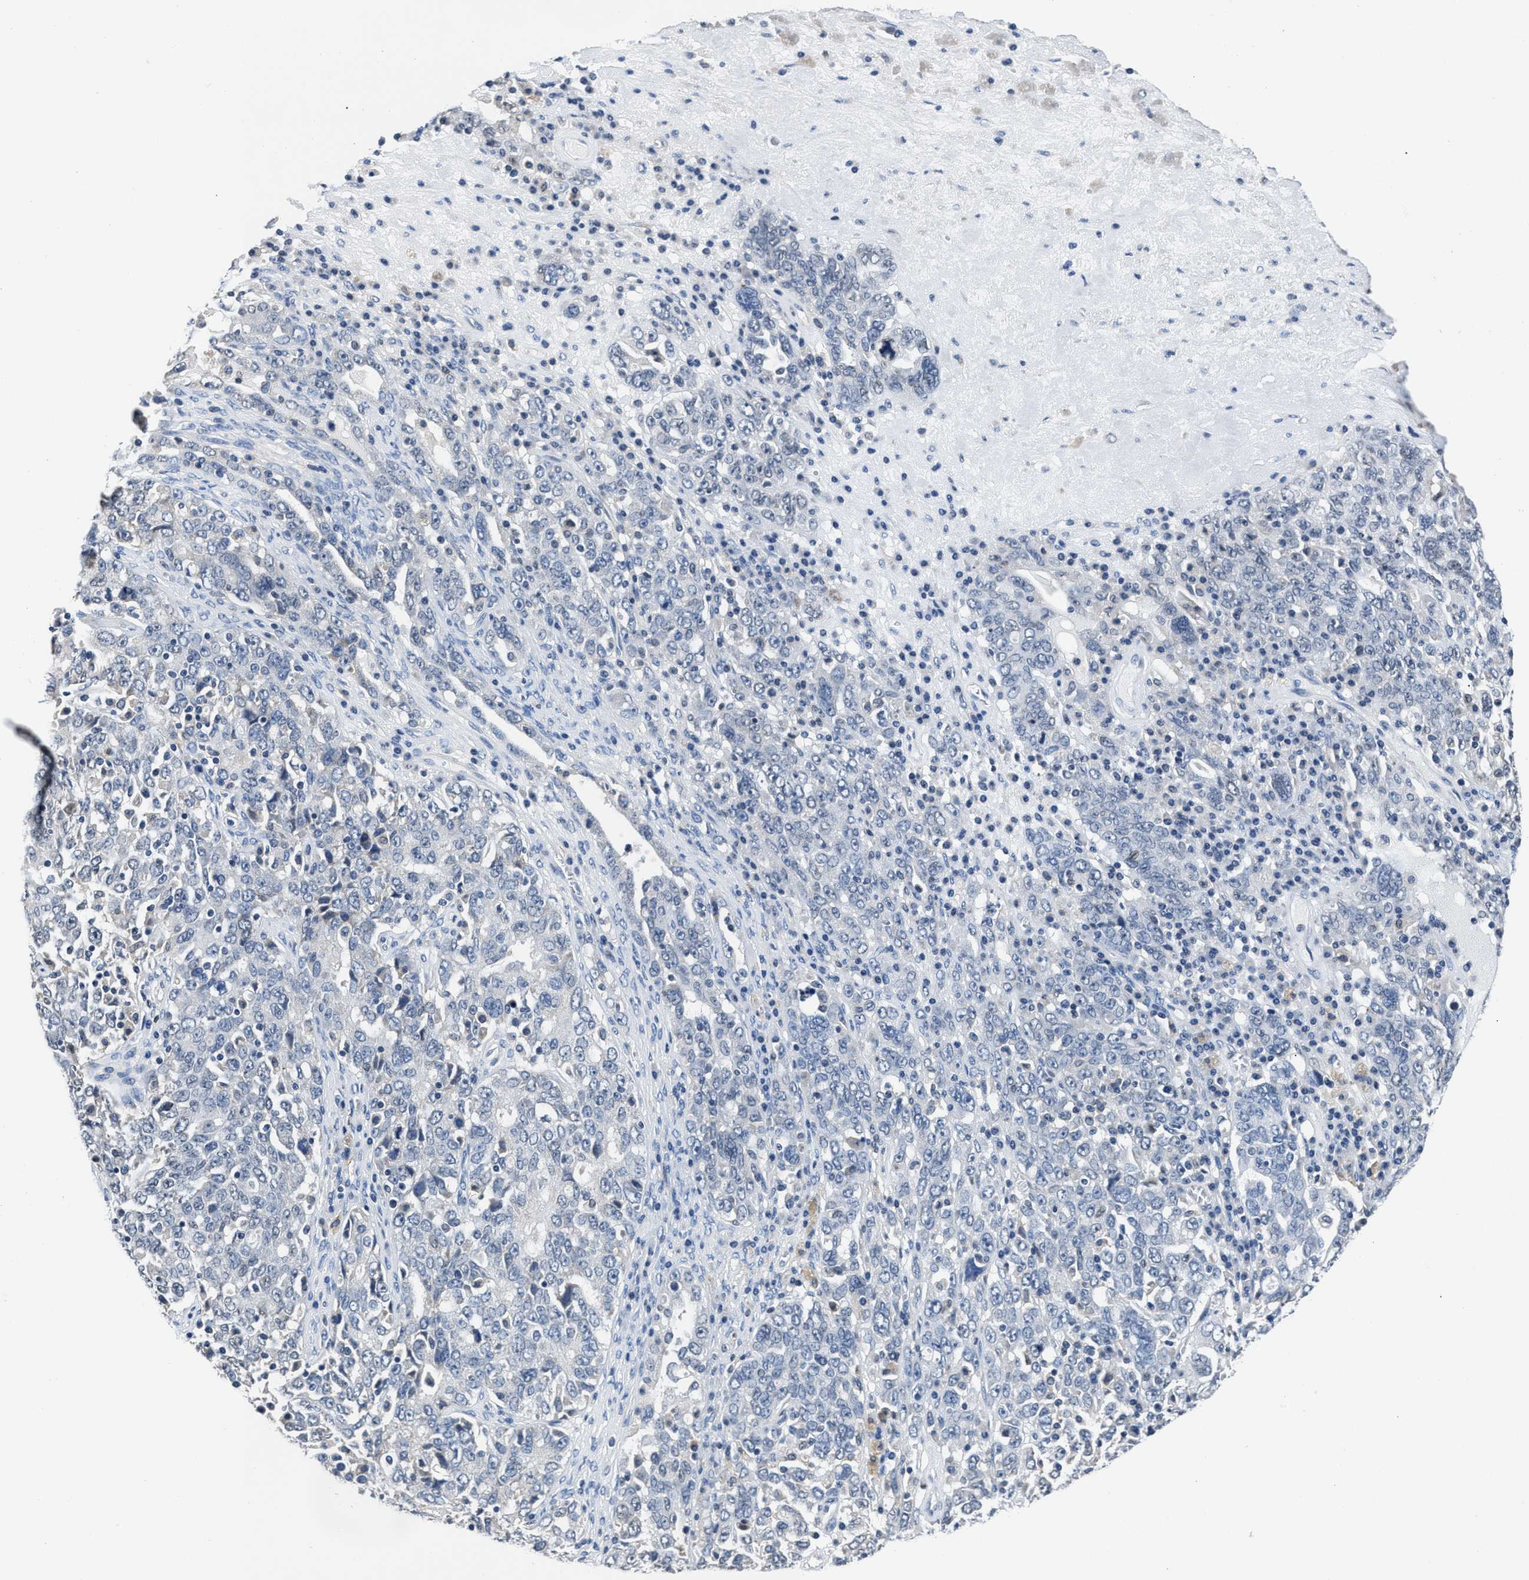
{"staining": {"intensity": "negative", "quantity": "none", "location": "none"}, "tissue": "ovarian cancer", "cell_type": "Tumor cells", "image_type": "cancer", "snomed": [{"axis": "morphology", "description": "Carcinoma, endometroid"}, {"axis": "topography", "description": "Ovary"}], "caption": "Tumor cells are negative for protein expression in human ovarian cancer.", "gene": "MYH3", "patient": {"sex": "female", "age": 62}}